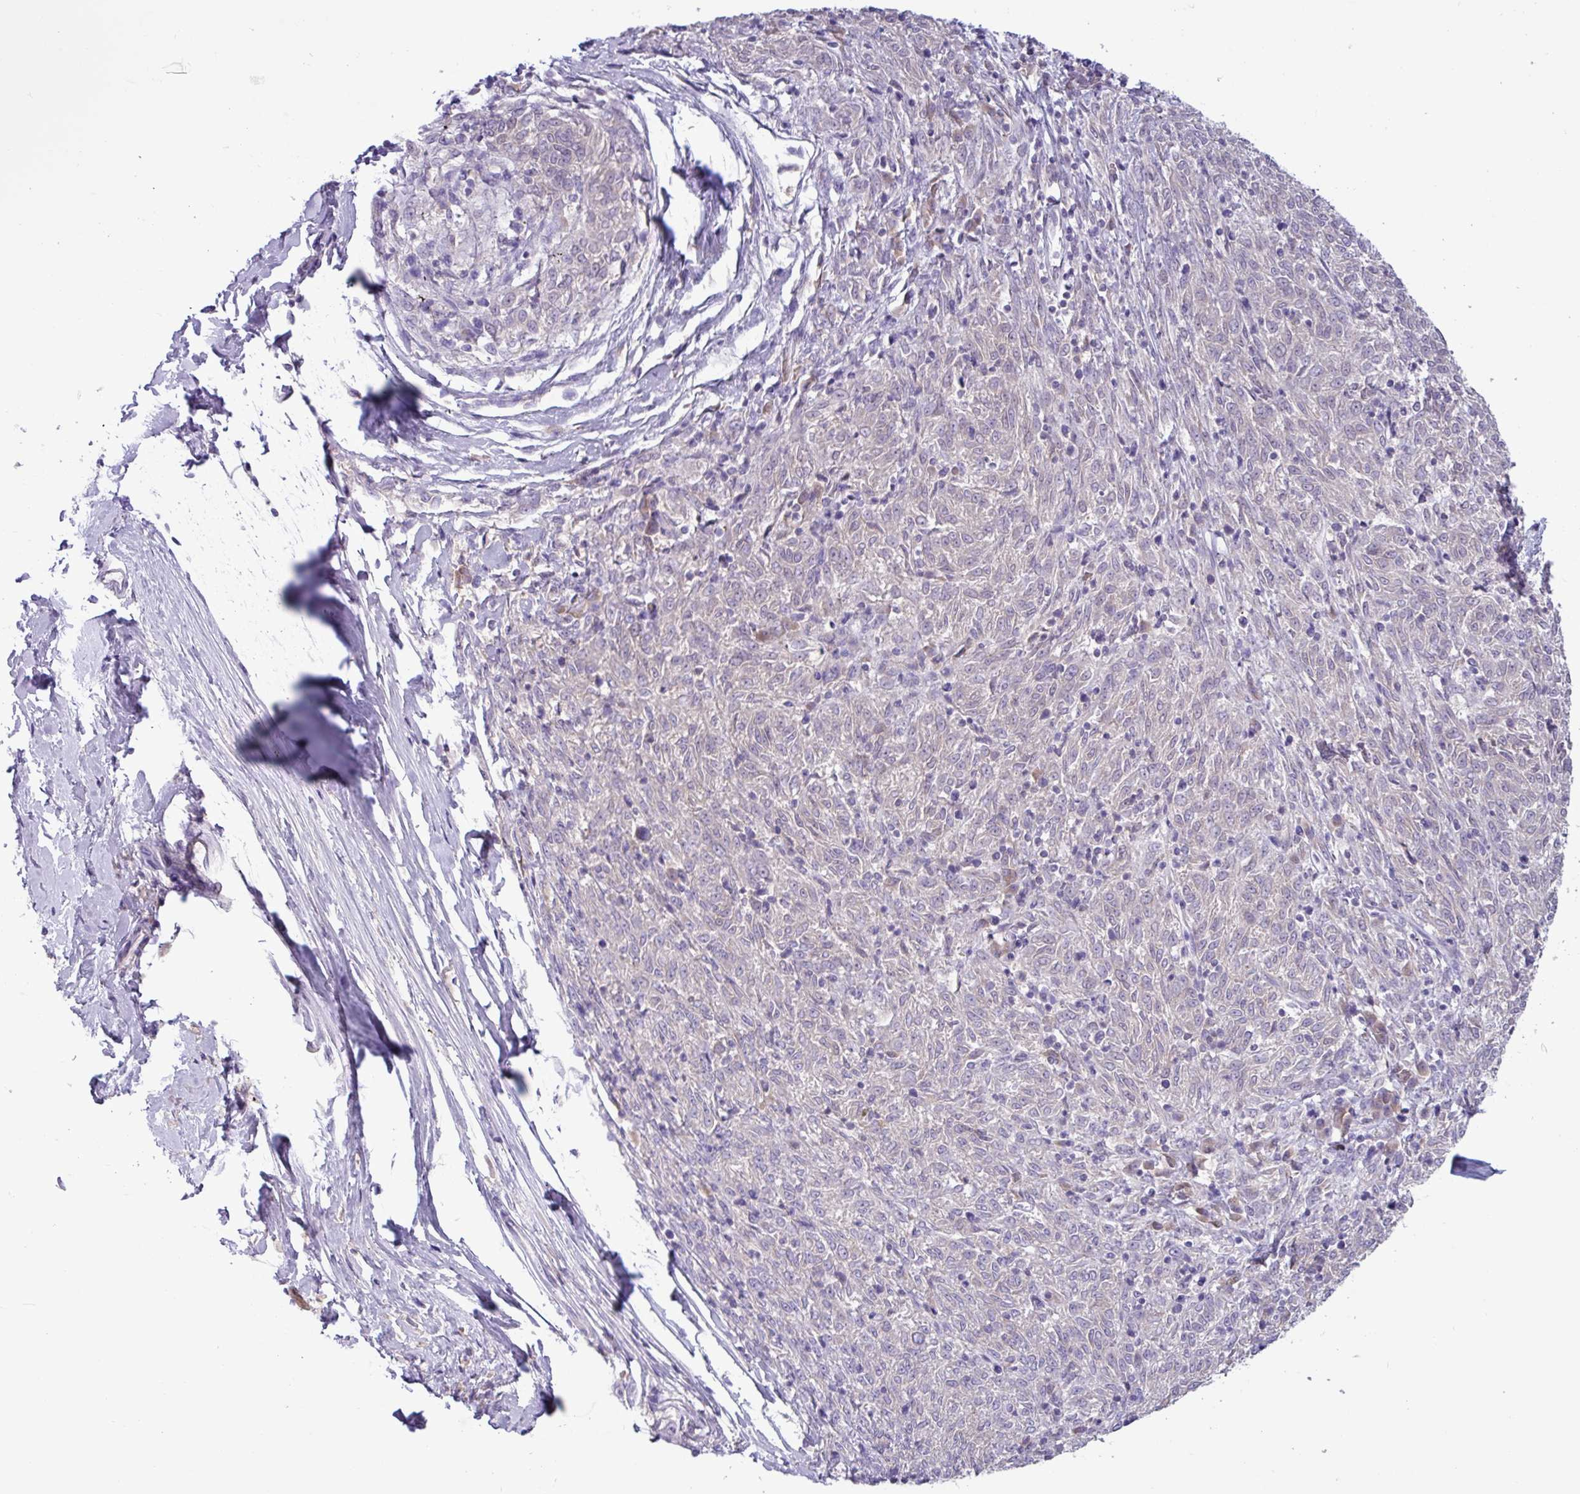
{"staining": {"intensity": "negative", "quantity": "none", "location": "none"}, "tissue": "melanoma", "cell_type": "Tumor cells", "image_type": "cancer", "snomed": [{"axis": "morphology", "description": "Malignant melanoma, NOS"}, {"axis": "topography", "description": "Skin"}], "caption": "This is an IHC micrograph of malignant melanoma. There is no expression in tumor cells.", "gene": "STIMATE", "patient": {"sex": "female", "age": 72}}